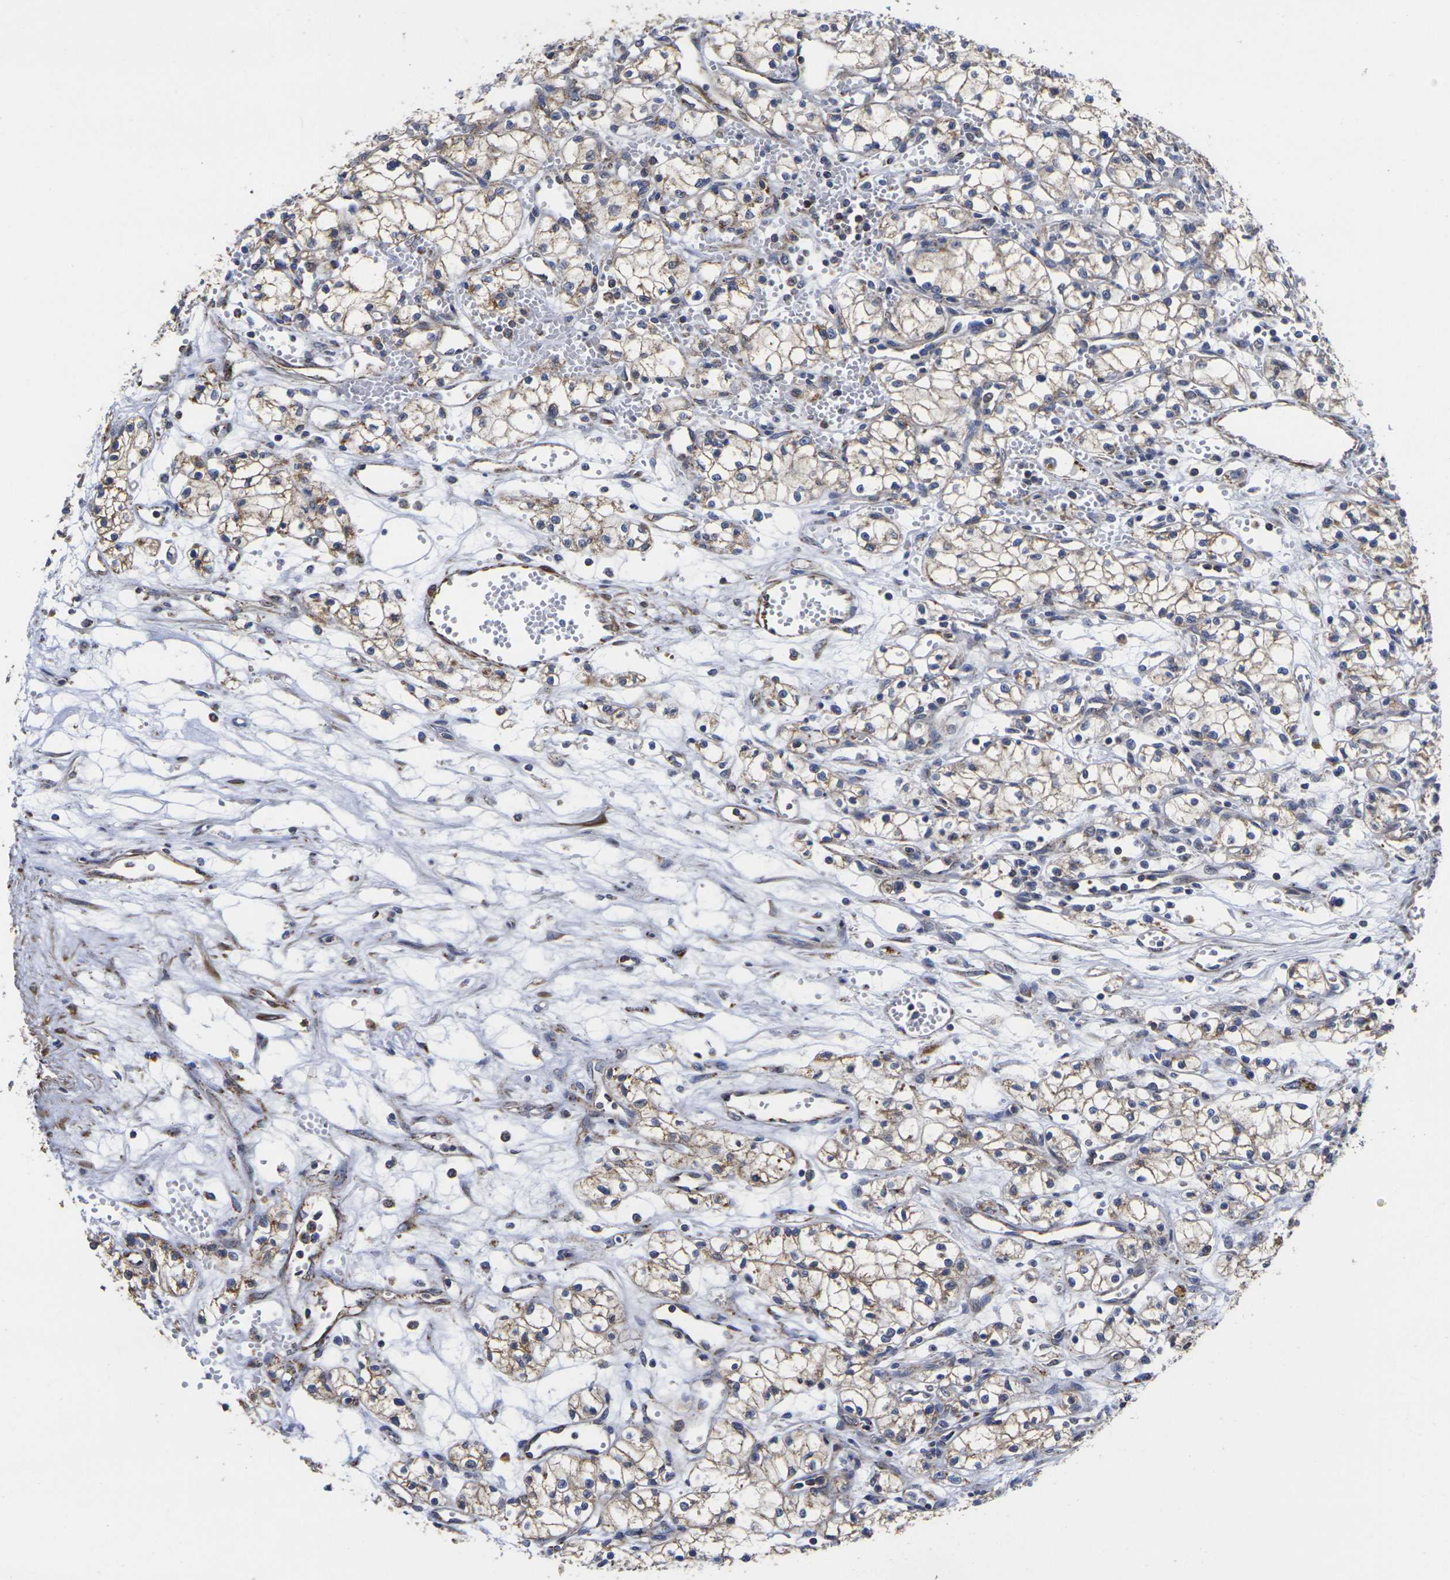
{"staining": {"intensity": "weak", "quantity": "<25%", "location": "cytoplasmic/membranous"}, "tissue": "renal cancer", "cell_type": "Tumor cells", "image_type": "cancer", "snomed": [{"axis": "morphology", "description": "Normal tissue, NOS"}, {"axis": "morphology", "description": "Adenocarcinoma, NOS"}, {"axis": "topography", "description": "Kidney"}], "caption": "Tumor cells show no significant protein positivity in renal cancer. (DAB immunohistochemistry, high magnification).", "gene": "P2RY11", "patient": {"sex": "male", "age": 59}}